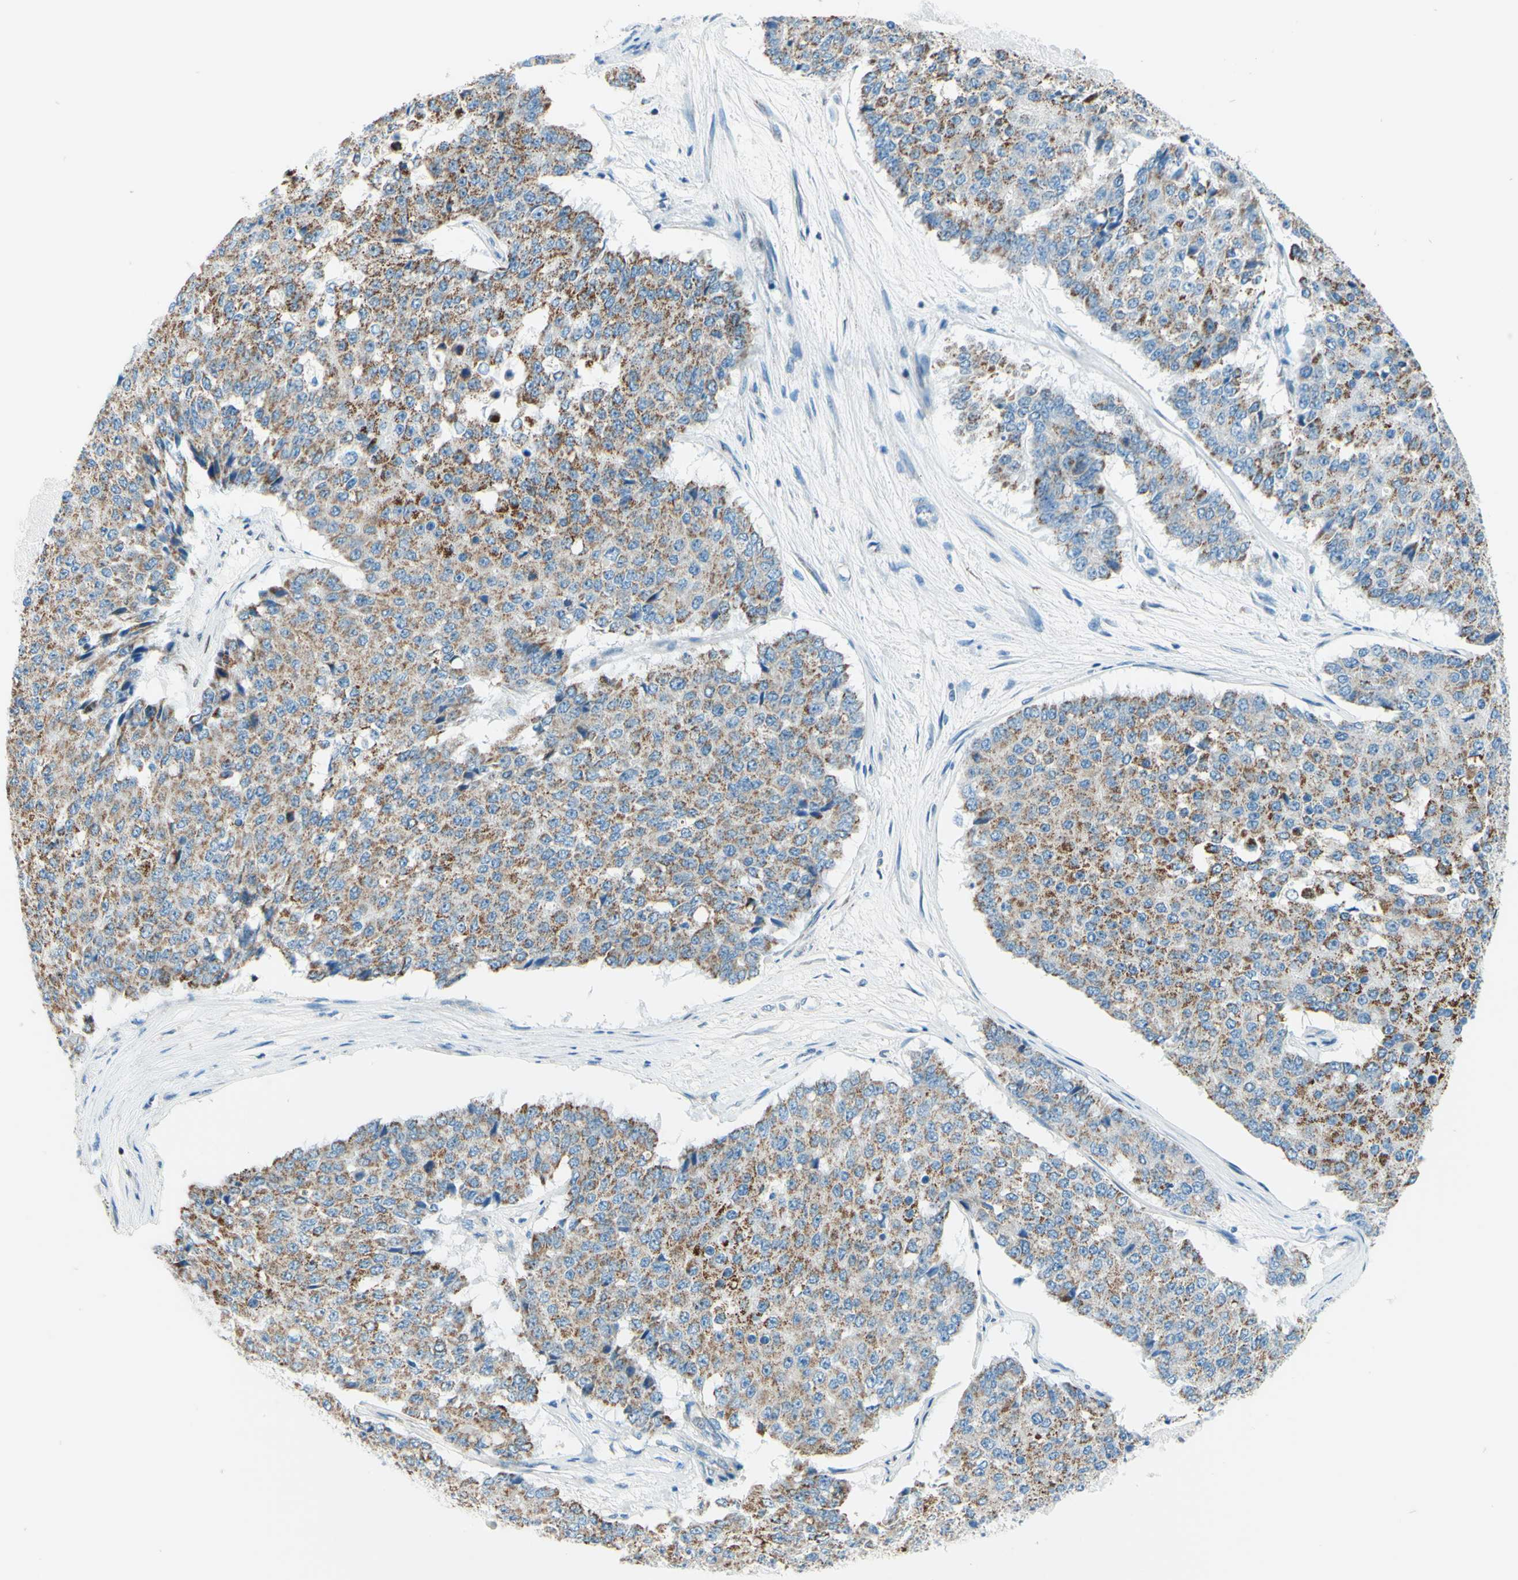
{"staining": {"intensity": "weak", "quantity": ">75%", "location": "cytoplasmic/membranous"}, "tissue": "pancreatic cancer", "cell_type": "Tumor cells", "image_type": "cancer", "snomed": [{"axis": "morphology", "description": "Adenocarcinoma, NOS"}, {"axis": "topography", "description": "Pancreas"}], "caption": "Pancreatic cancer stained with a brown dye demonstrates weak cytoplasmic/membranous positive positivity in approximately >75% of tumor cells.", "gene": "CBX7", "patient": {"sex": "male", "age": 50}}